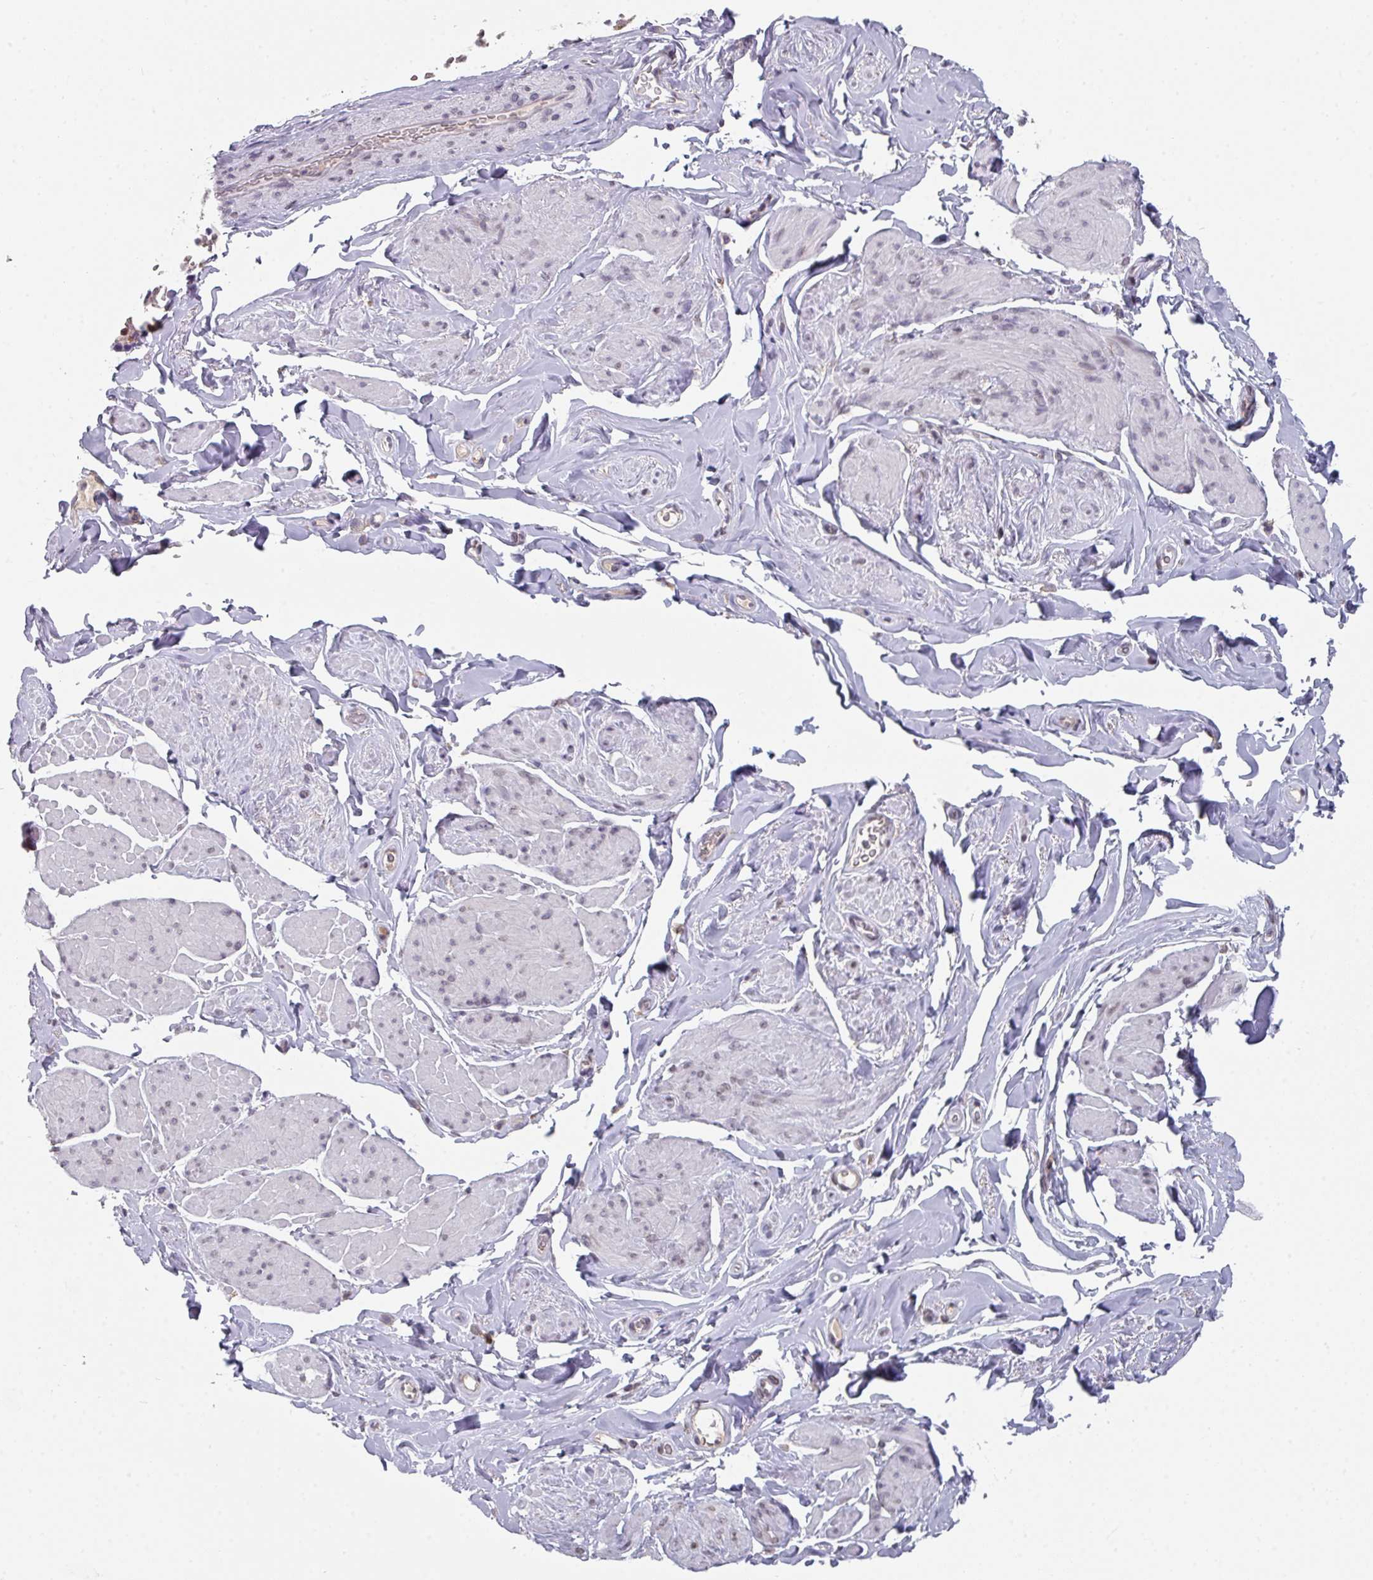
{"staining": {"intensity": "weak", "quantity": "<25%", "location": "nuclear"}, "tissue": "smooth muscle", "cell_type": "Smooth muscle cells", "image_type": "normal", "snomed": [{"axis": "morphology", "description": "Normal tissue, NOS"}, {"axis": "topography", "description": "Smooth muscle"}, {"axis": "topography", "description": "Peripheral nerve tissue"}], "caption": "Smooth muscle stained for a protein using immunohistochemistry demonstrates no staining smooth muscle cells.", "gene": "RASAL3", "patient": {"sex": "male", "age": 69}}